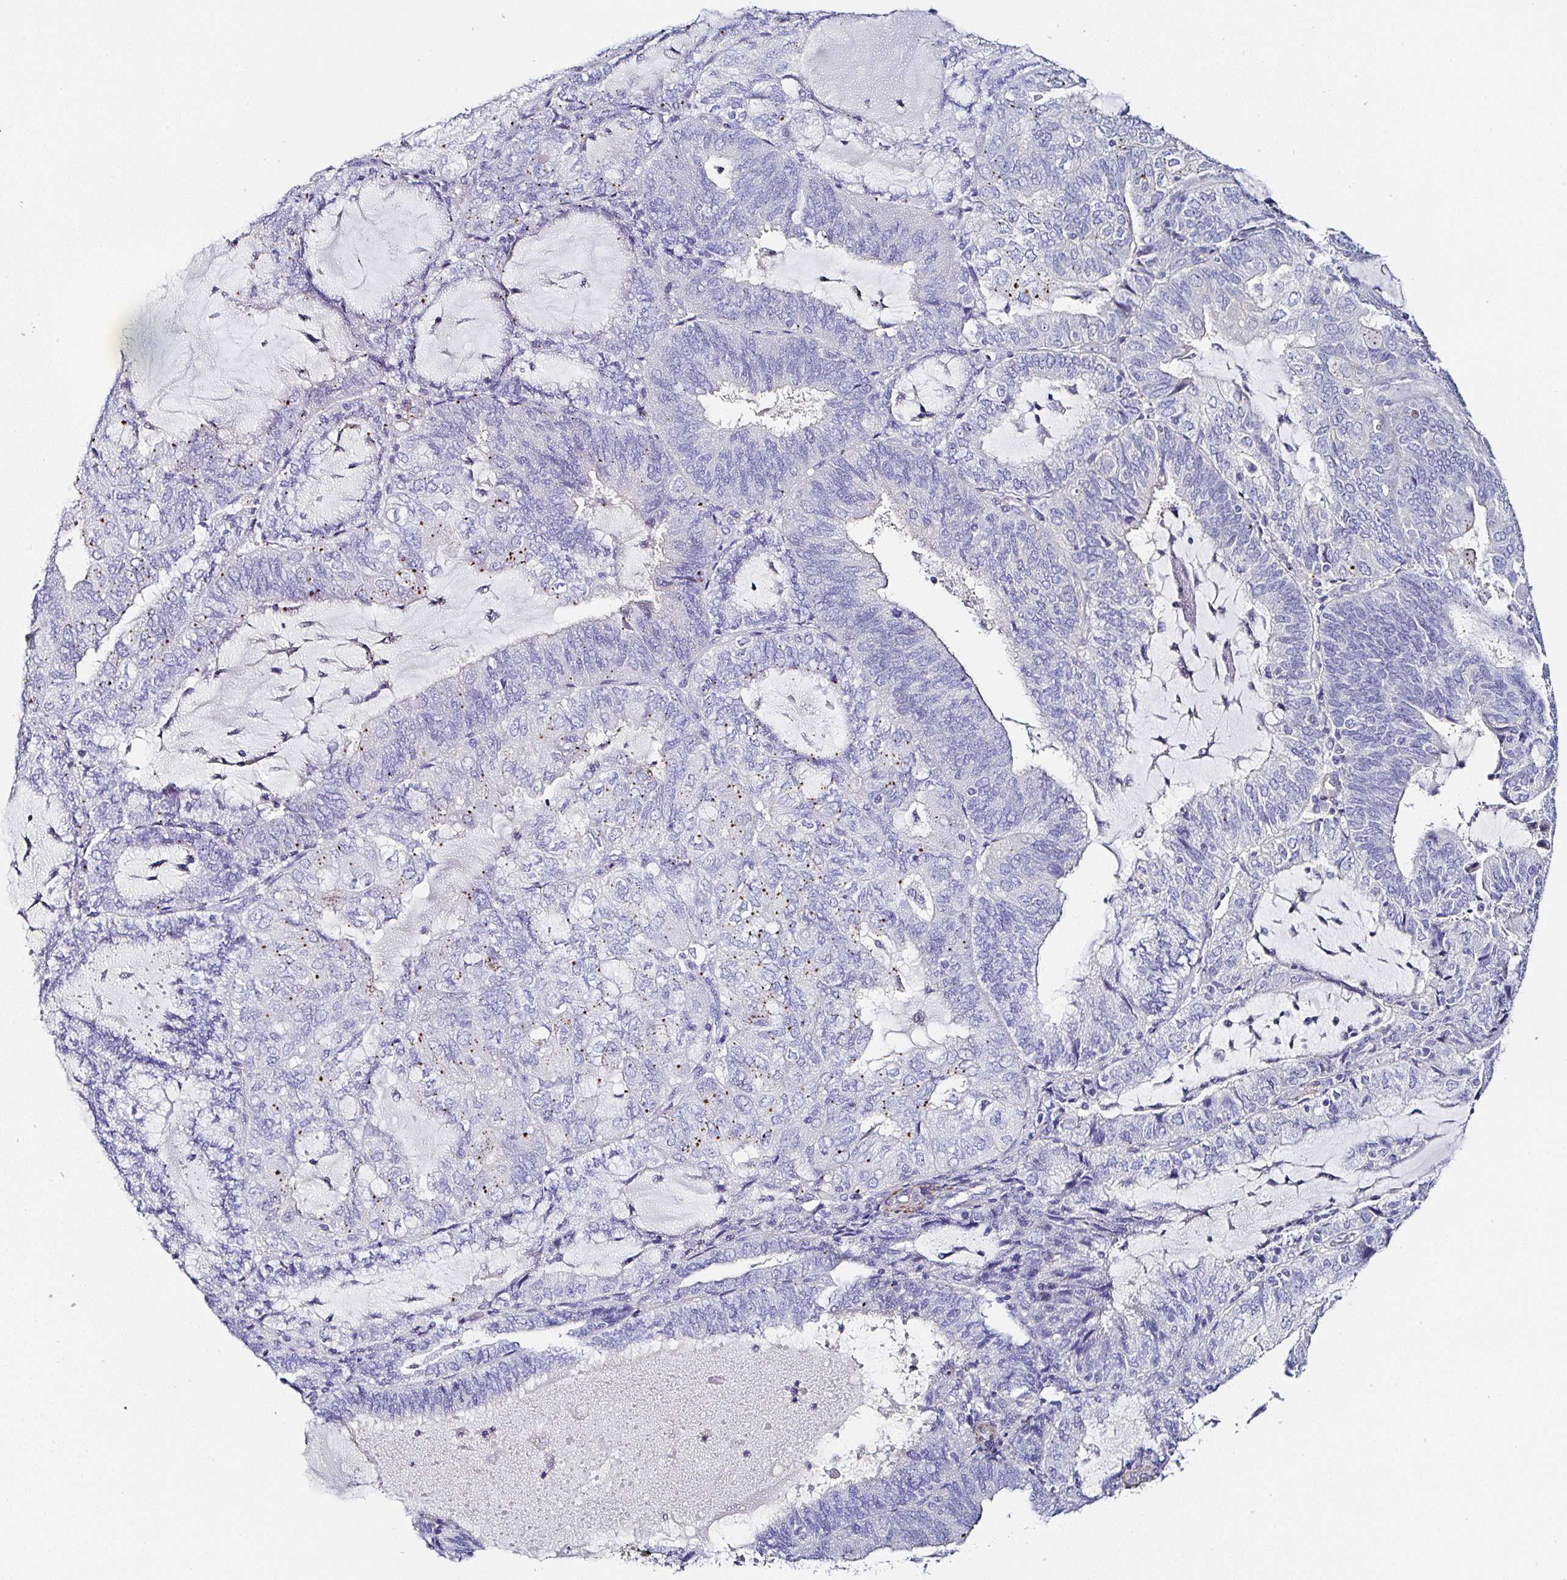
{"staining": {"intensity": "negative", "quantity": "none", "location": "none"}, "tissue": "endometrial cancer", "cell_type": "Tumor cells", "image_type": "cancer", "snomed": [{"axis": "morphology", "description": "Adenocarcinoma, NOS"}, {"axis": "topography", "description": "Endometrium"}], "caption": "Micrograph shows no protein staining in tumor cells of endometrial cancer (adenocarcinoma) tissue.", "gene": "PPFIA4", "patient": {"sex": "female", "age": 81}}